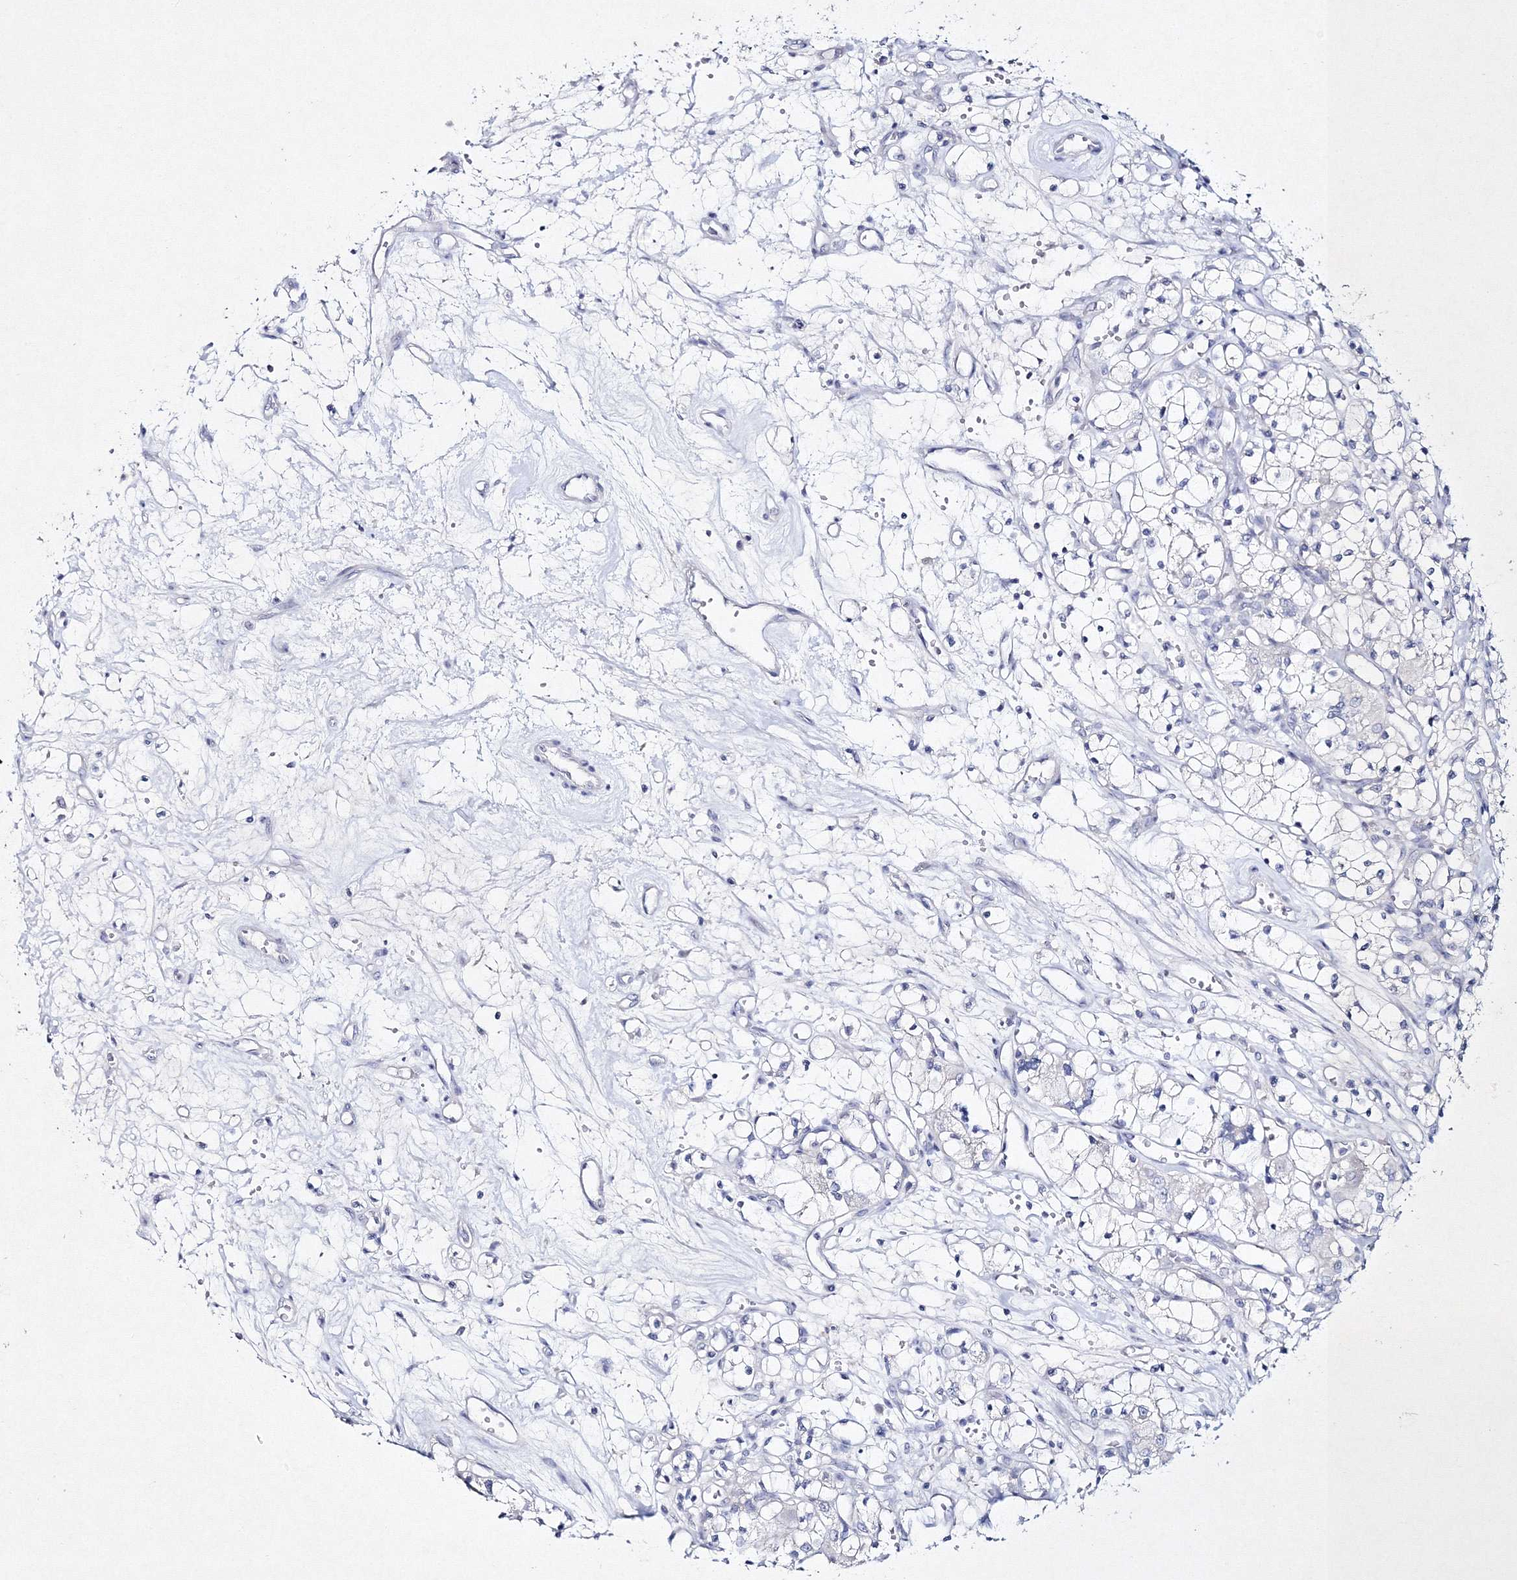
{"staining": {"intensity": "negative", "quantity": "none", "location": "none"}, "tissue": "renal cancer", "cell_type": "Tumor cells", "image_type": "cancer", "snomed": [{"axis": "morphology", "description": "Adenocarcinoma, NOS"}, {"axis": "topography", "description": "Kidney"}], "caption": "Tumor cells are negative for brown protein staining in adenocarcinoma (renal).", "gene": "NEU4", "patient": {"sex": "female", "age": 59}}